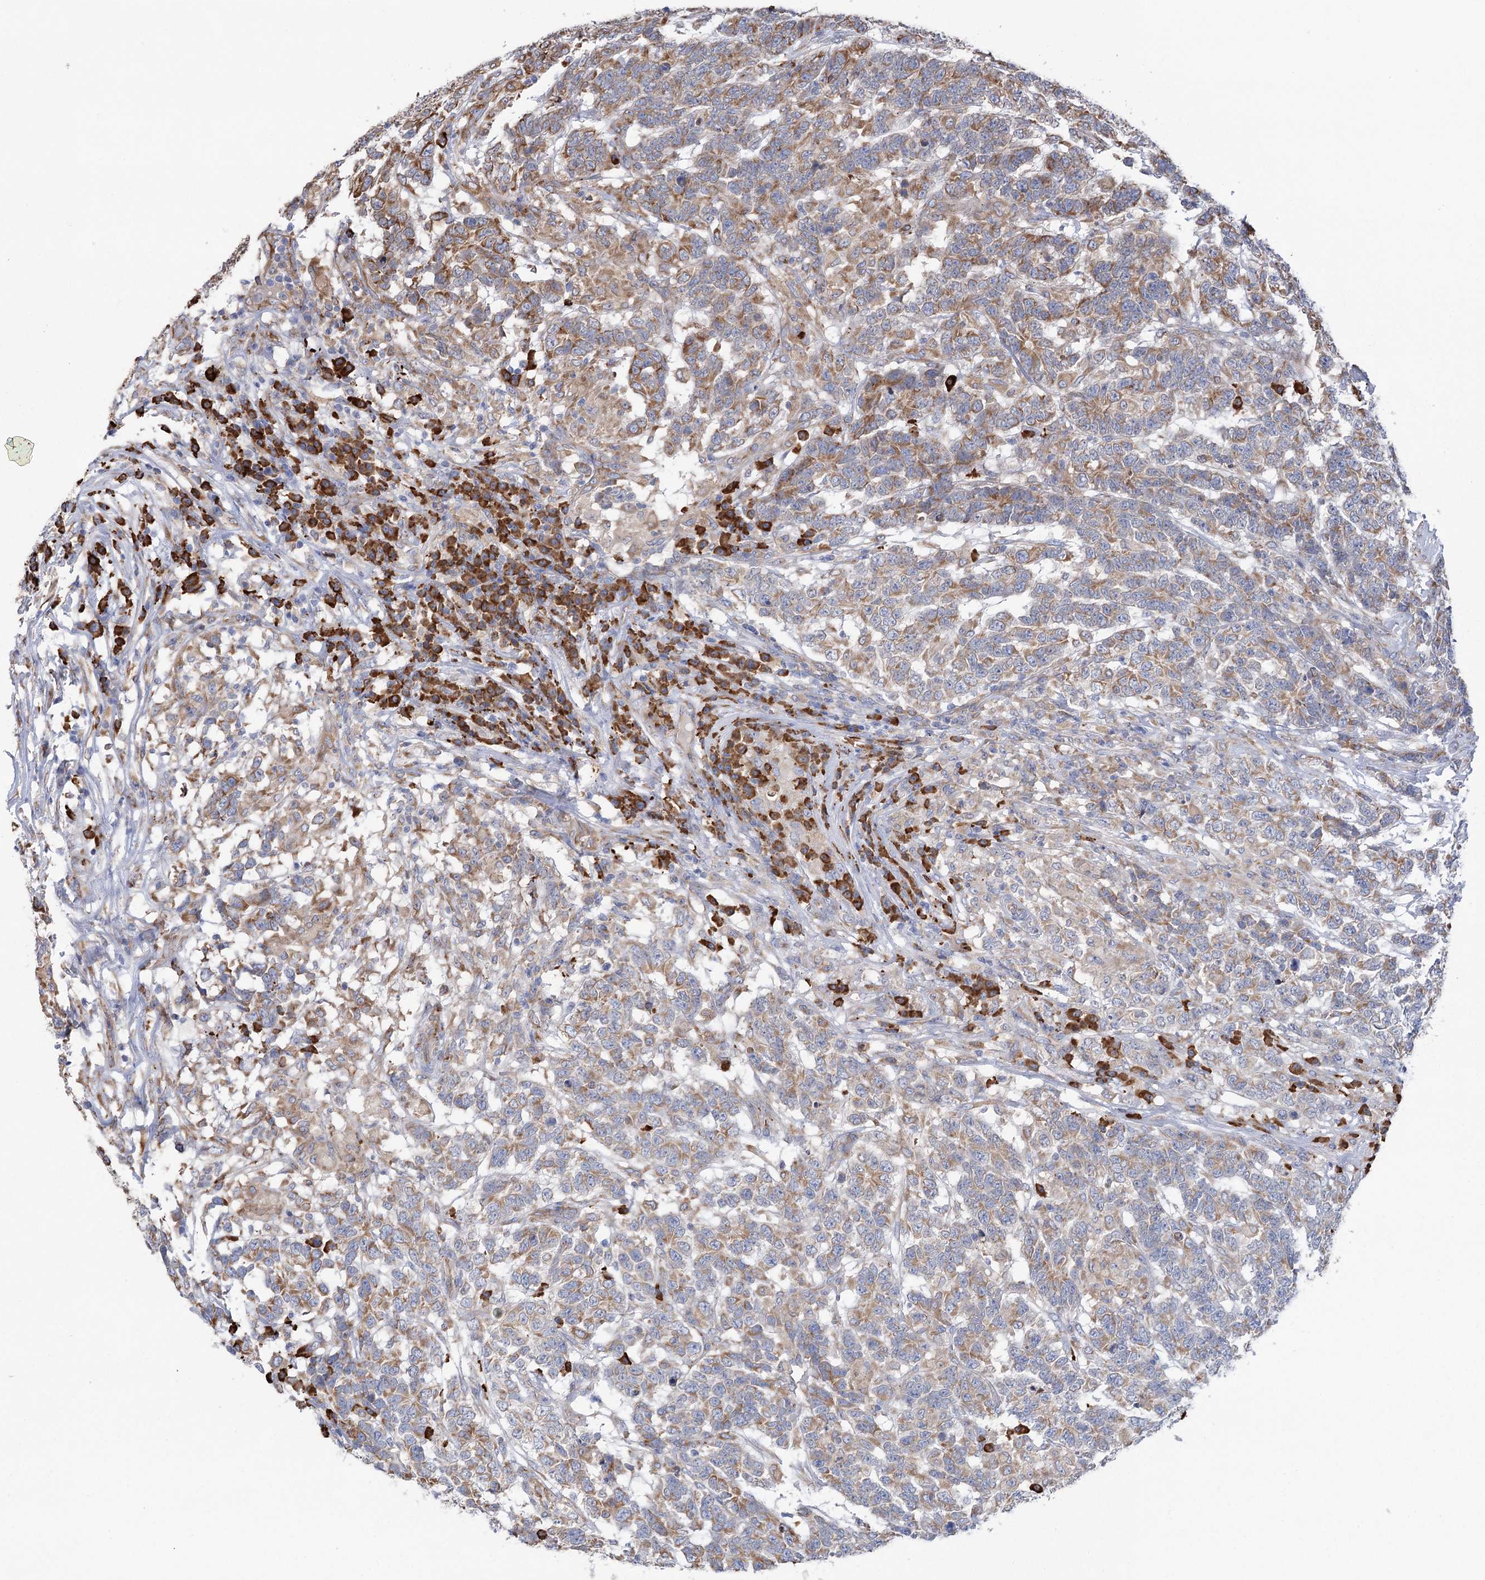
{"staining": {"intensity": "moderate", "quantity": "25%-75%", "location": "cytoplasmic/membranous"}, "tissue": "testis cancer", "cell_type": "Tumor cells", "image_type": "cancer", "snomed": [{"axis": "morphology", "description": "Carcinoma, Embryonal, NOS"}, {"axis": "topography", "description": "Testis"}], "caption": "Immunohistochemistry (IHC) staining of testis cancer (embryonal carcinoma), which demonstrates medium levels of moderate cytoplasmic/membranous expression in about 25%-75% of tumor cells indicating moderate cytoplasmic/membranous protein expression. The staining was performed using DAB (3,3'-diaminobenzidine) (brown) for protein detection and nuclei were counterstained in hematoxylin (blue).", "gene": "METTL24", "patient": {"sex": "male", "age": 26}}